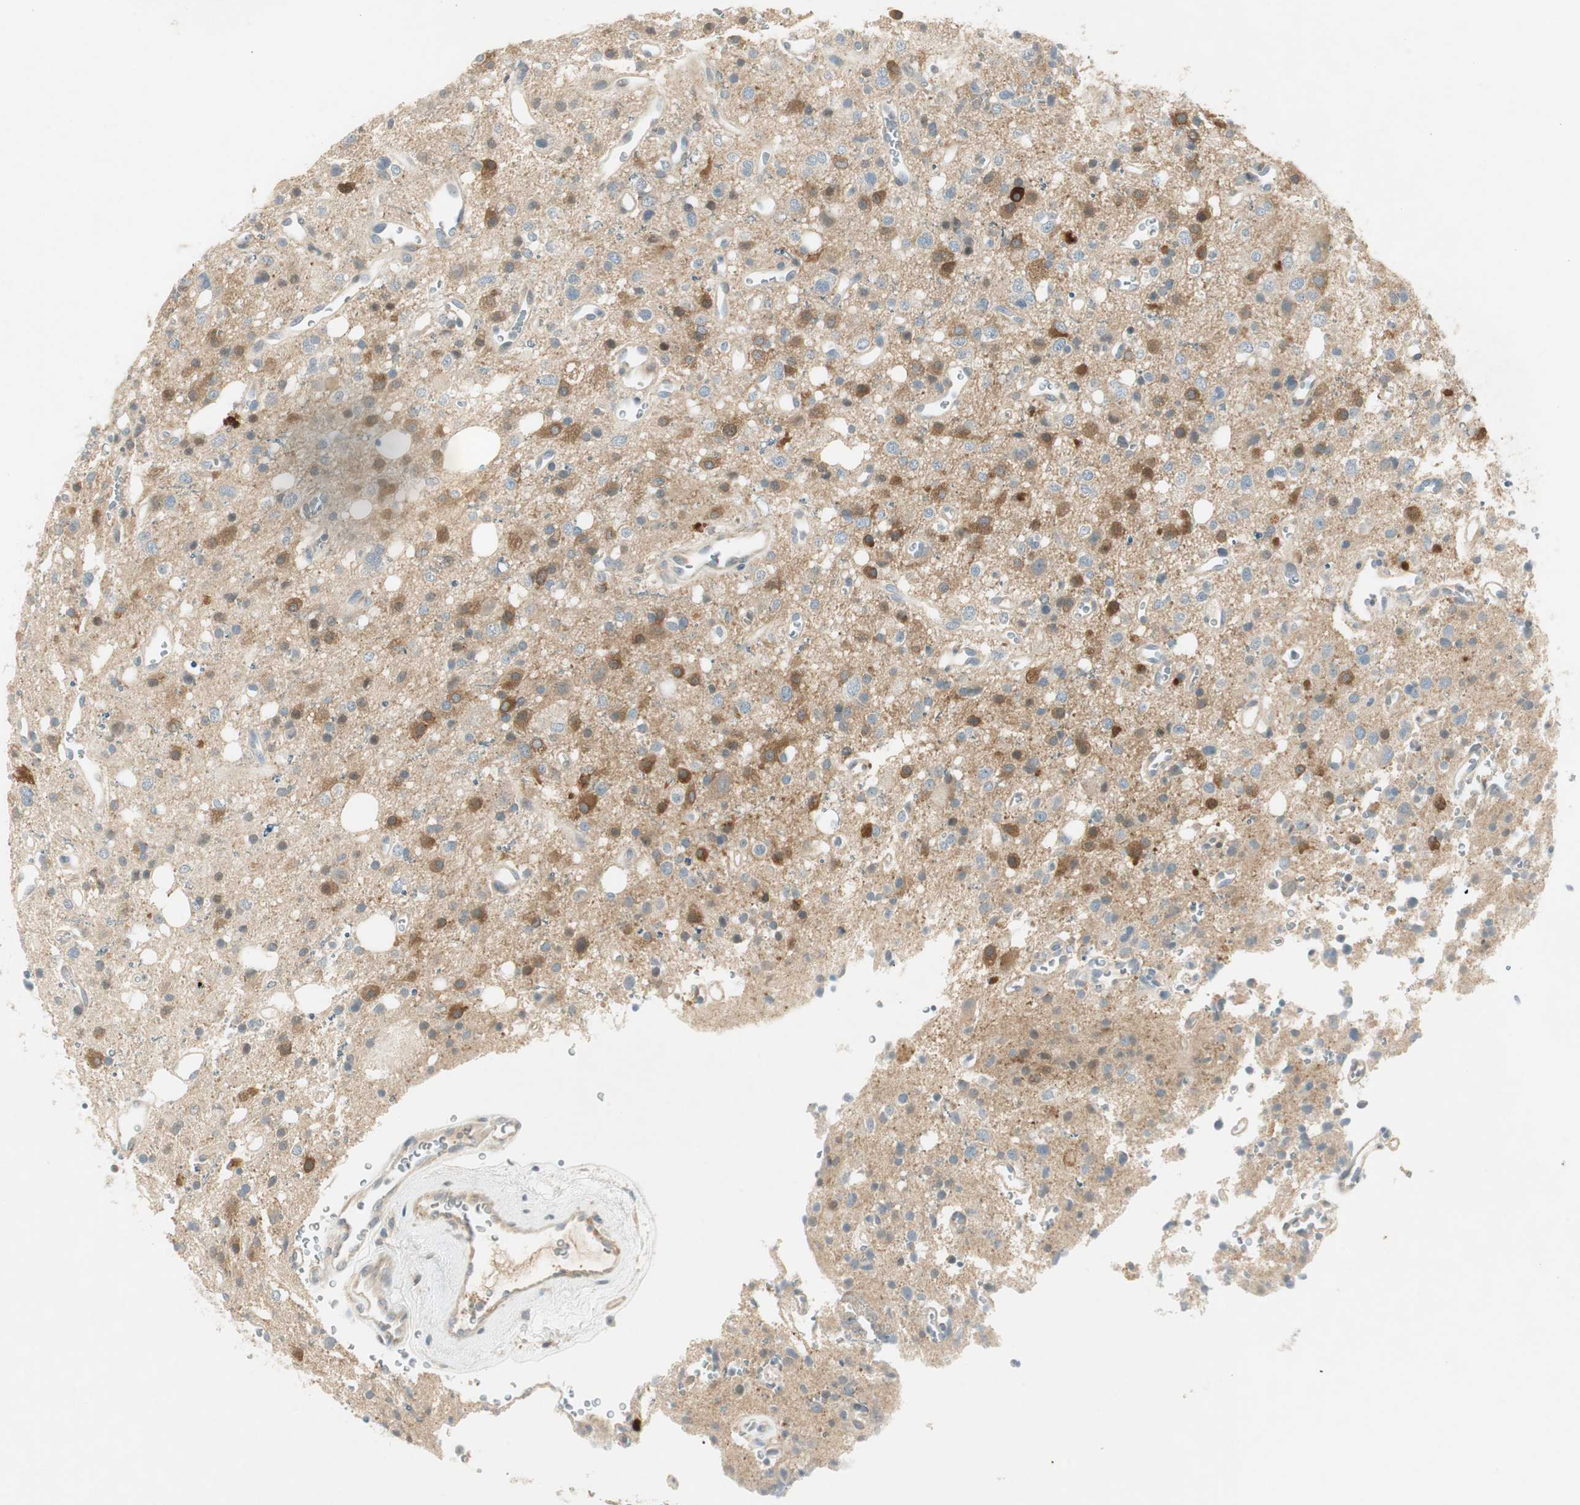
{"staining": {"intensity": "moderate", "quantity": ">75%", "location": "cytoplasmic/membranous"}, "tissue": "glioma", "cell_type": "Tumor cells", "image_type": "cancer", "snomed": [{"axis": "morphology", "description": "Glioma, malignant, High grade"}, {"axis": "topography", "description": "Brain"}], "caption": "A micrograph of human glioma stained for a protein demonstrates moderate cytoplasmic/membranous brown staining in tumor cells.", "gene": "STON1-GTF2A1L", "patient": {"sex": "male", "age": 47}}